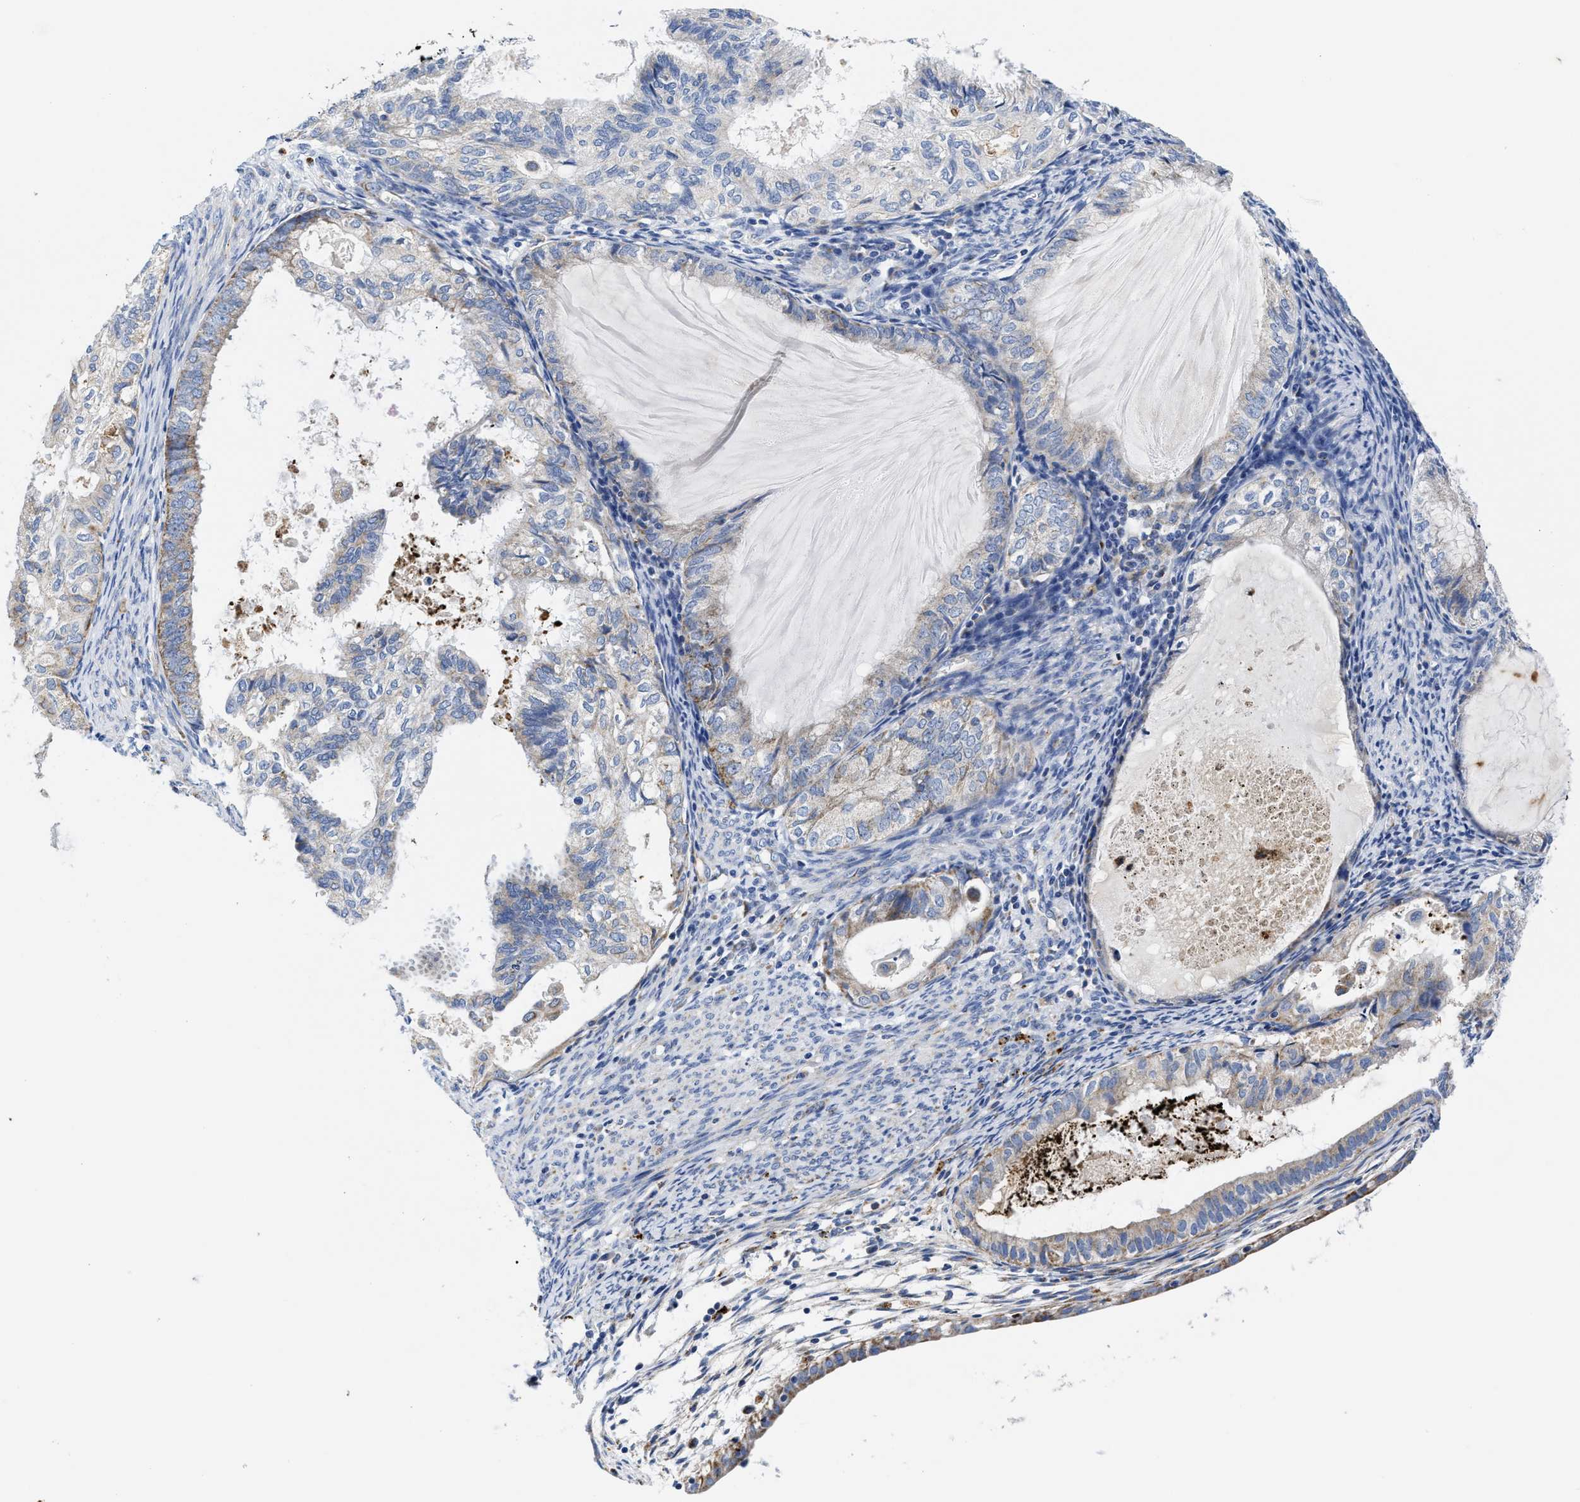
{"staining": {"intensity": "weak", "quantity": "<25%", "location": "cytoplasmic/membranous"}, "tissue": "cervical cancer", "cell_type": "Tumor cells", "image_type": "cancer", "snomed": [{"axis": "morphology", "description": "Normal tissue, NOS"}, {"axis": "morphology", "description": "Adenocarcinoma, NOS"}, {"axis": "topography", "description": "Cervix"}, {"axis": "topography", "description": "Endometrium"}], "caption": "Image shows no protein staining in tumor cells of adenocarcinoma (cervical) tissue.", "gene": "TBRG4", "patient": {"sex": "female", "age": 86}}